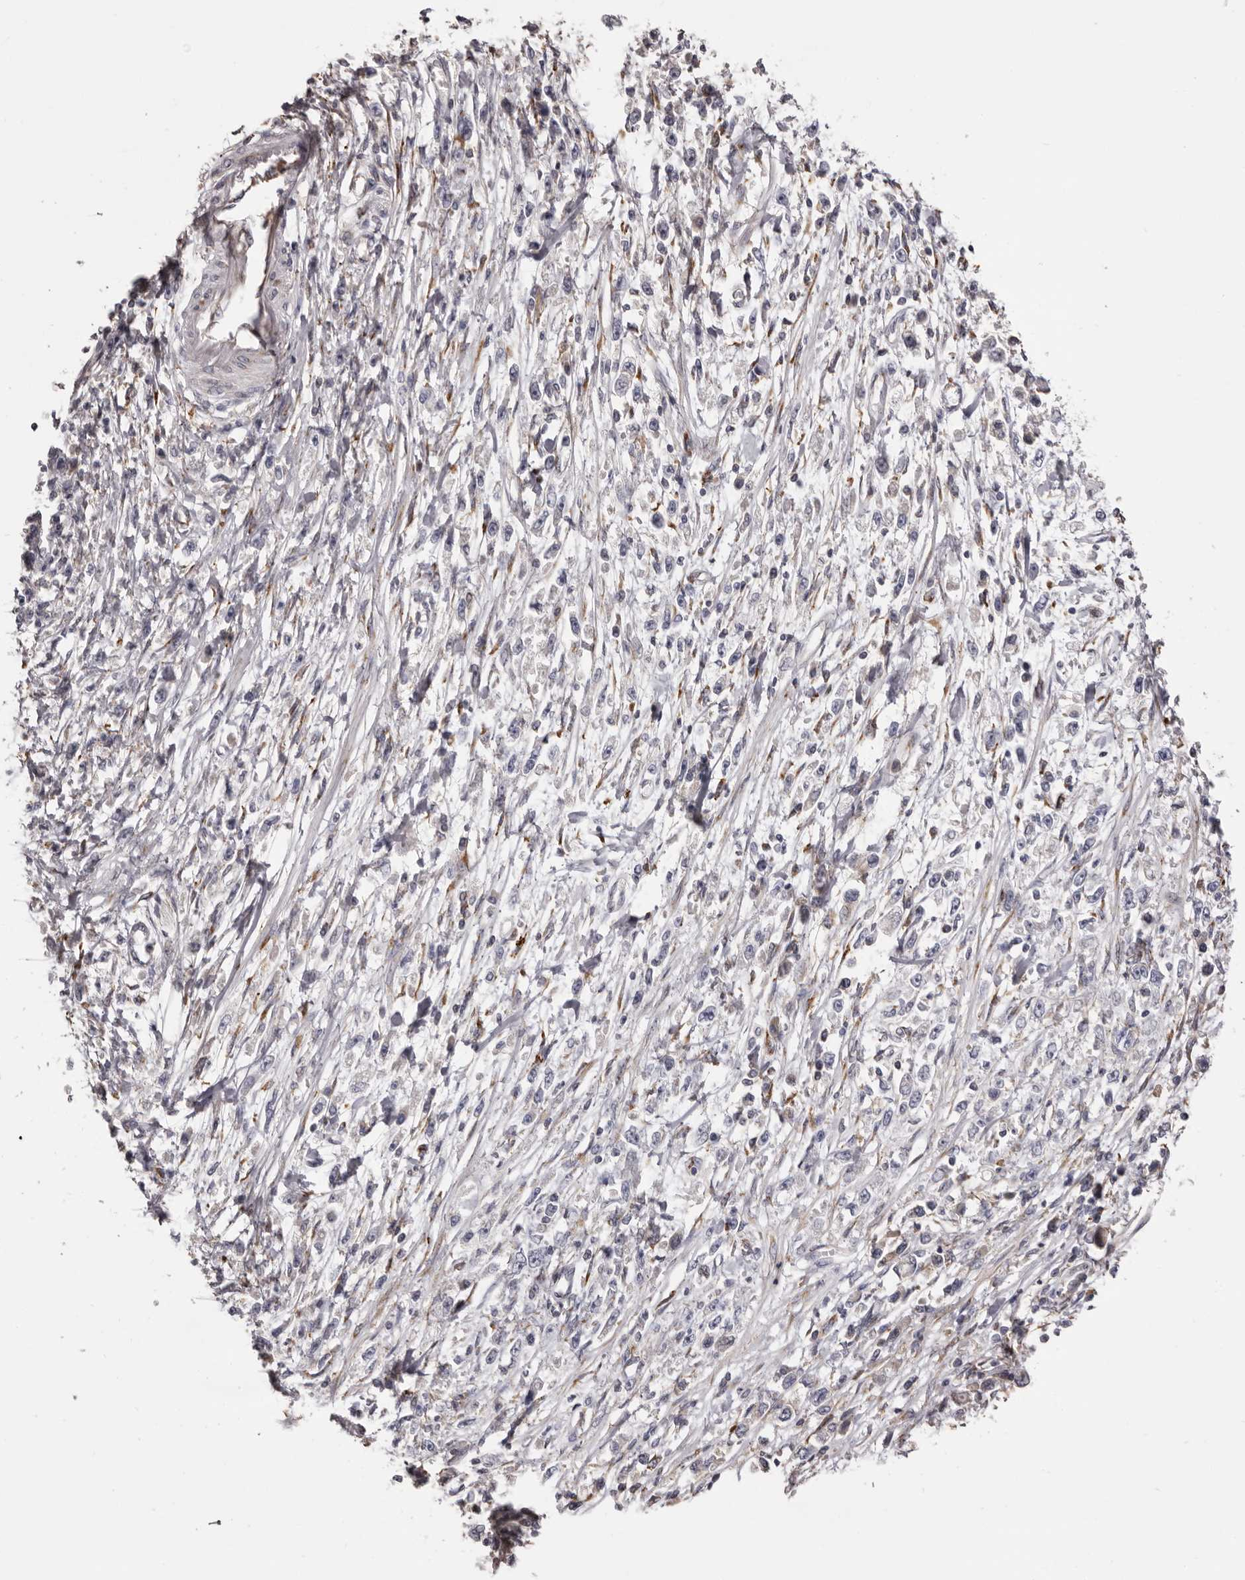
{"staining": {"intensity": "negative", "quantity": "none", "location": "none"}, "tissue": "stomach cancer", "cell_type": "Tumor cells", "image_type": "cancer", "snomed": [{"axis": "morphology", "description": "Adenocarcinoma, NOS"}, {"axis": "topography", "description": "Stomach"}], "caption": "This is an immunohistochemistry histopathology image of adenocarcinoma (stomach). There is no positivity in tumor cells.", "gene": "PIGX", "patient": {"sex": "female", "age": 59}}